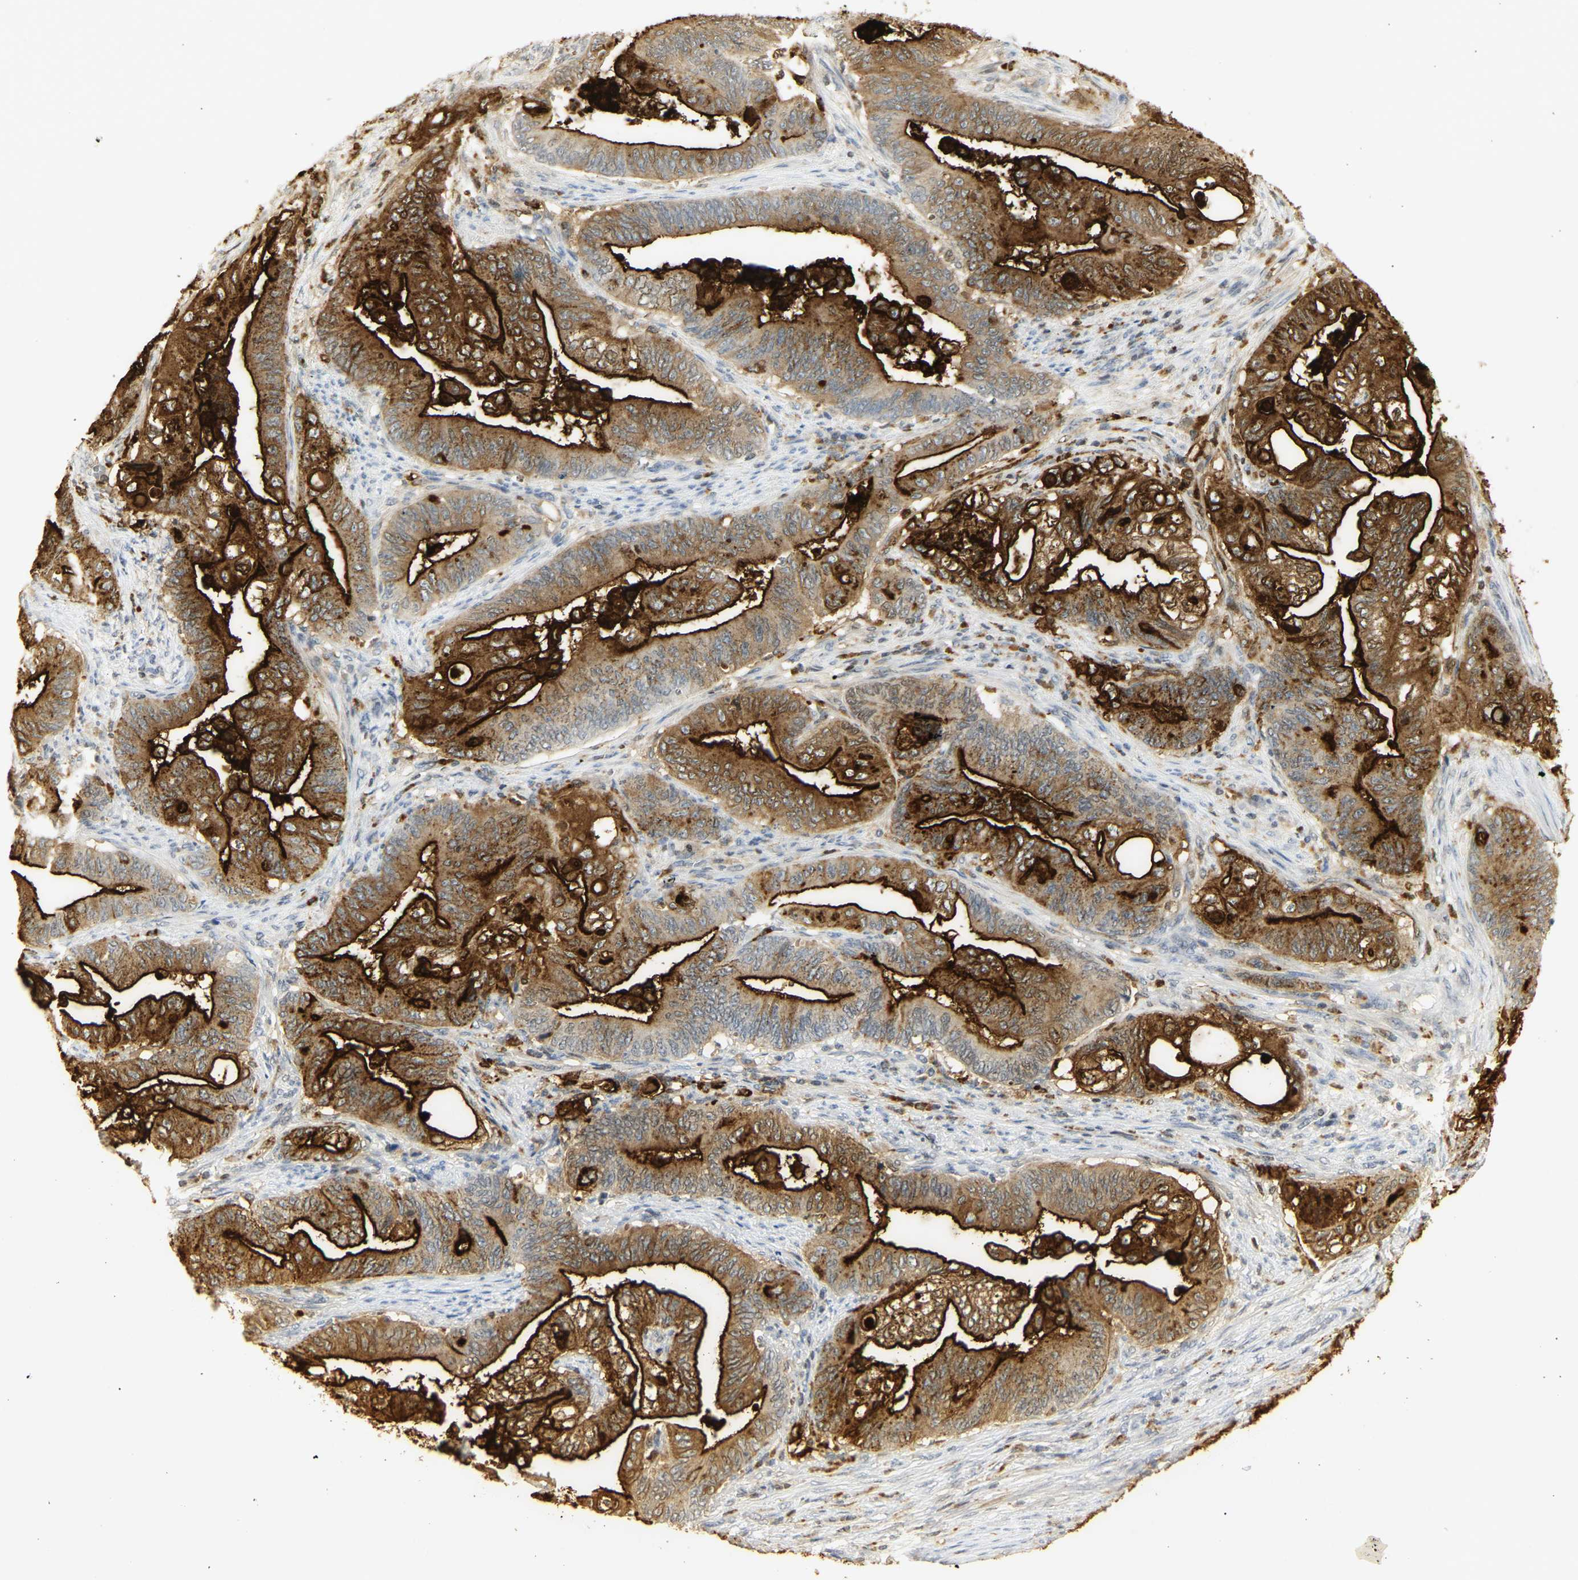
{"staining": {"intensity": "strong", "quantity": ">75%", "location": "cytoplasmic/membranous"}, "tissue": "stomach cancer", "cell_type": "Tumor cells", "image_type": "cancer", "snomed": [{"axis": "morphology", "description": "Adenocarcinoma, NOS"}, {"axis": "topography", "description": "Stomach"}], "caption": "Stomach cancer was stained to show a protein in brown. There is high levels of strong cytoplasmic/membranous positivity in approximately >75% of tumor cells.", "gene": "CEACAM5", "patient": {"sex": "female", "age": 73}}